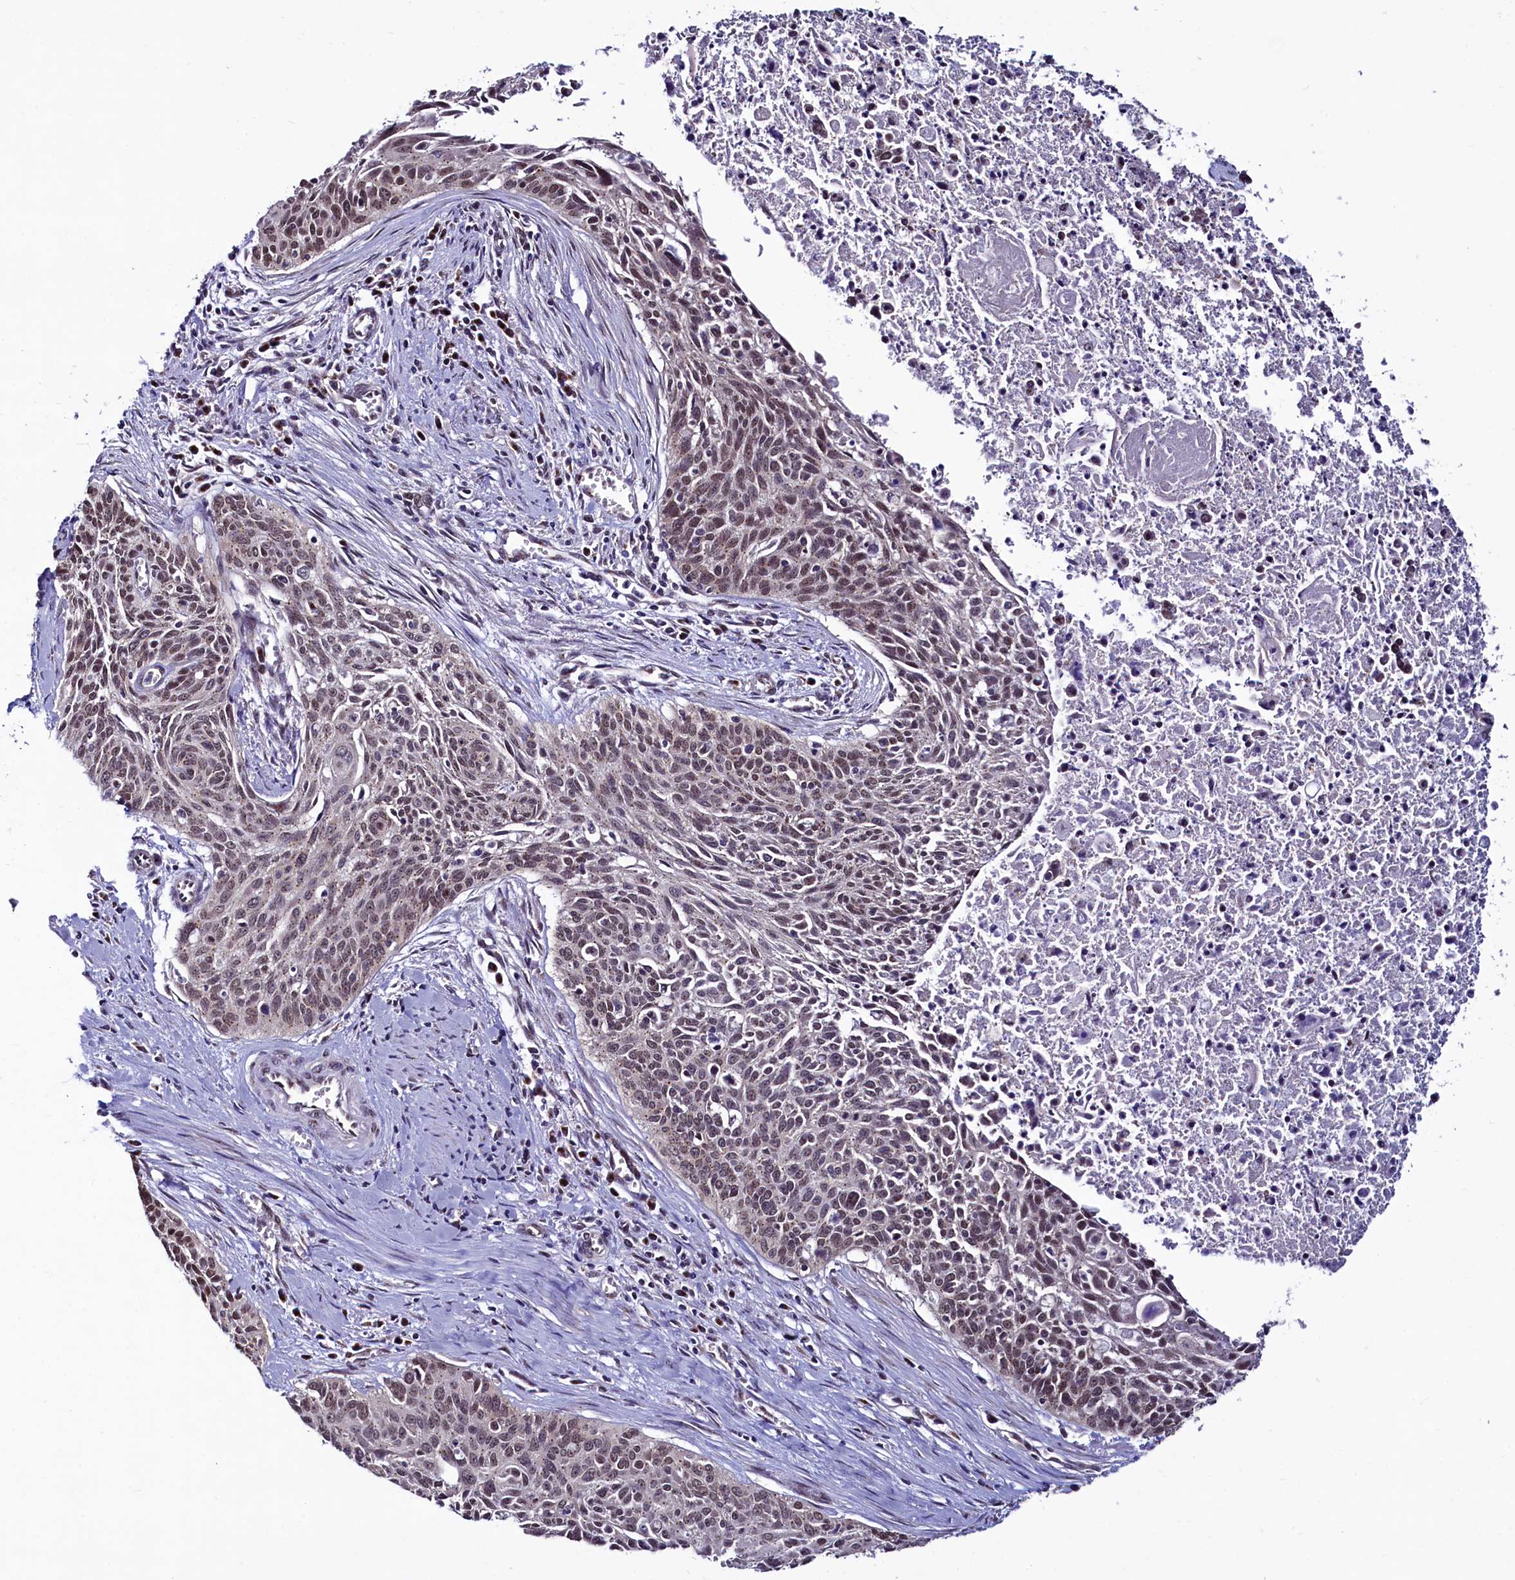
{"staining": {"intensity": "weak", "quantity": ">75%", "location": "nuclear"}, "tissue": "cervical cancer", "cell_type": "Tumor cells", "image_type": "cancer", "snomed": [{"axis": "morphology", "description": "Squamous cell carcinoma, NOS"}, {"axis": "topography", "description": "Cervix"}], "caption": "Weak nuclear staining for a protein is present in approximately >75% of tumor cells of cervical cancer (squamous cell carcinoma) using immunohistochemistry.", "gene": "SEC24C", "patient": {"sex": "female", "age": 55}}